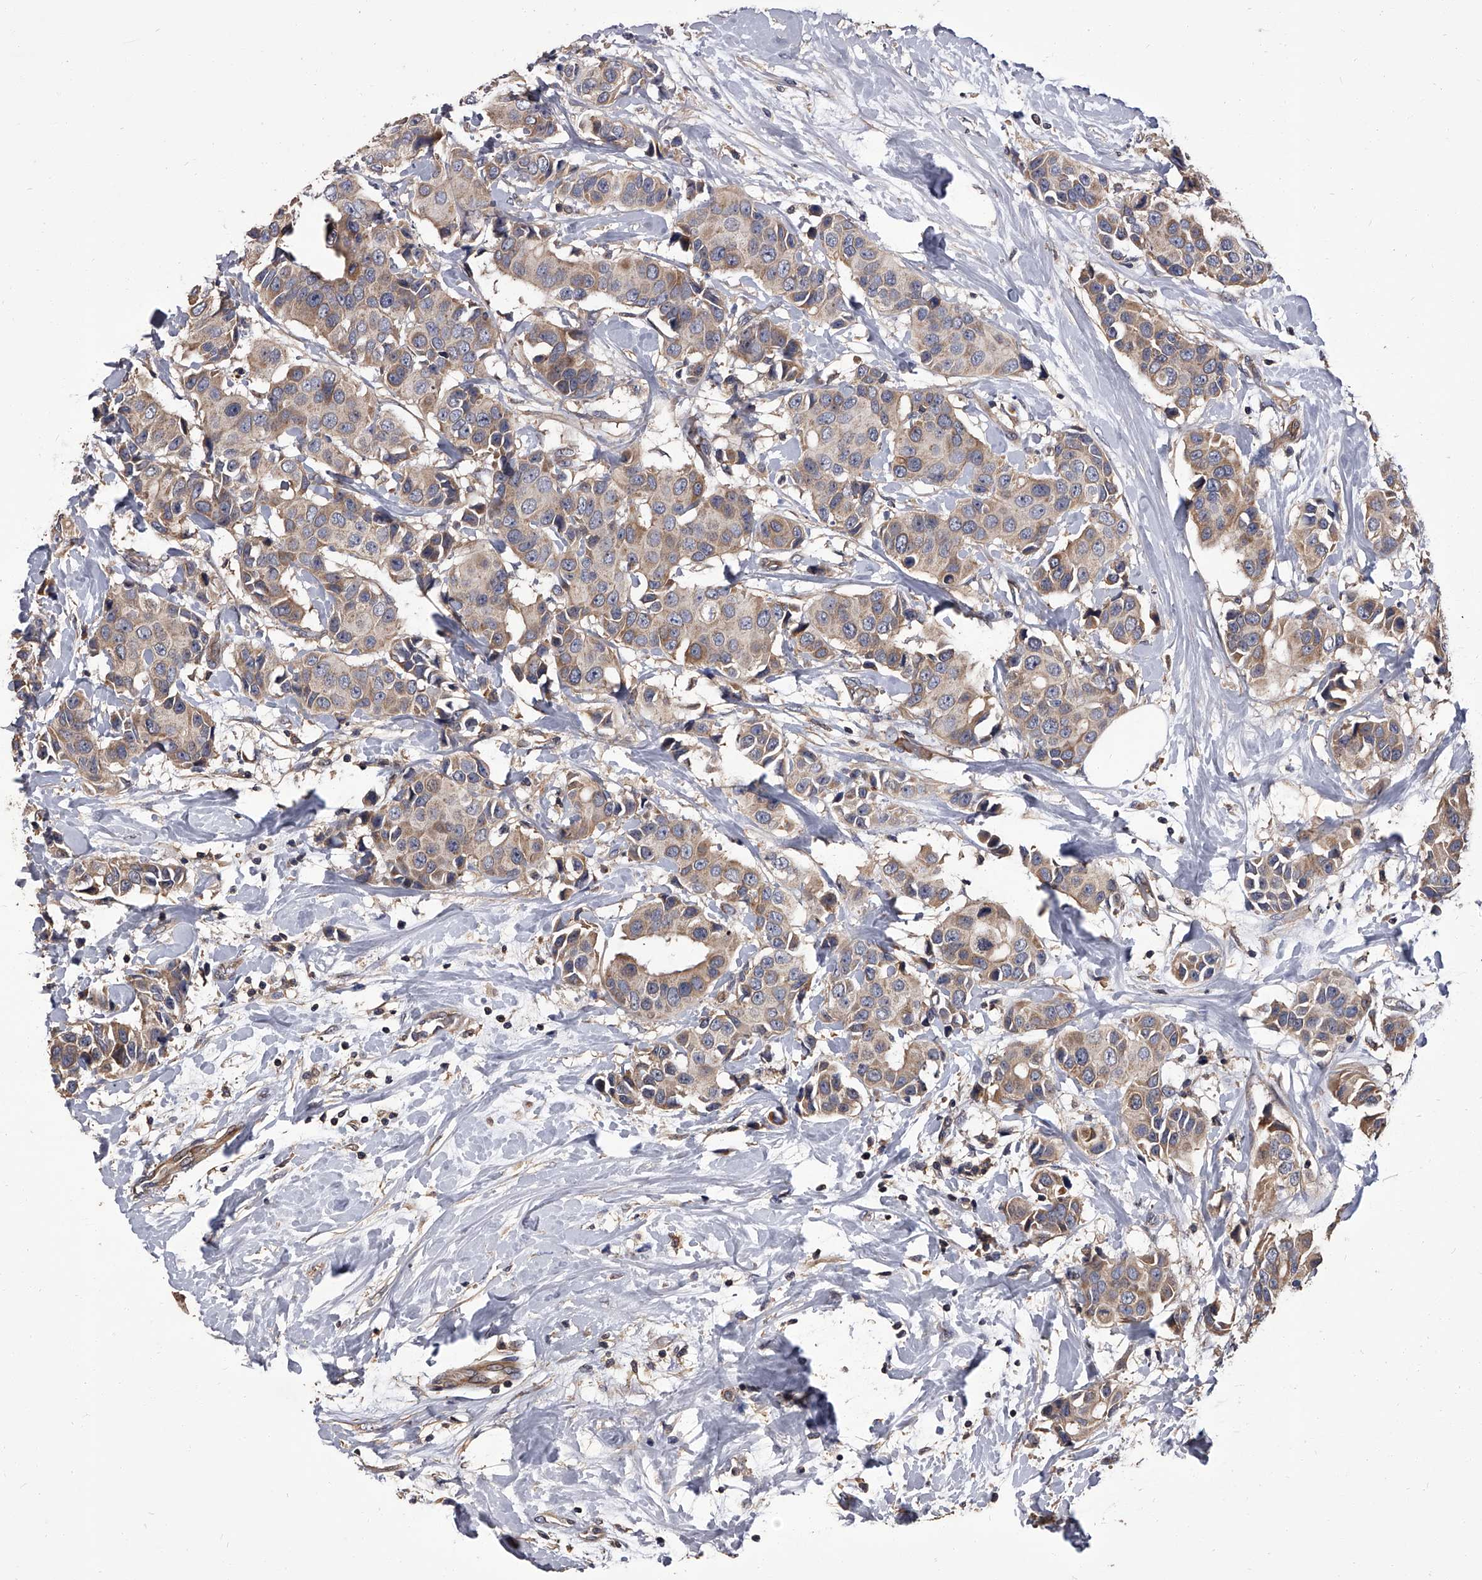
{"staining": {"intensity": "moderate", "quantity": ">75%", "location": "cytoplasmic/membranous"}, "tissue": "breast cancer", "cell_type": "Tumor cells", "image_type": "cancer", "snomed": [{"axis": "morphology", "description": "Normal tissue, NOS"}, {"axis": "morphology", "description": "Duct carcinoma"}, {"axis": "topography", "description": "Breast"}], "caption": "Immunohistochemical staining of human invasive ductal carcinoma (breast) shows medium levels of moderate cytoplasmic/membranous positivity in about >75% of tumor cells. The protein of interest is shown in brown color, while the nuclei are stained blue.", "gene": "STK36", "patient": {"sex": "female", "age": 39}}